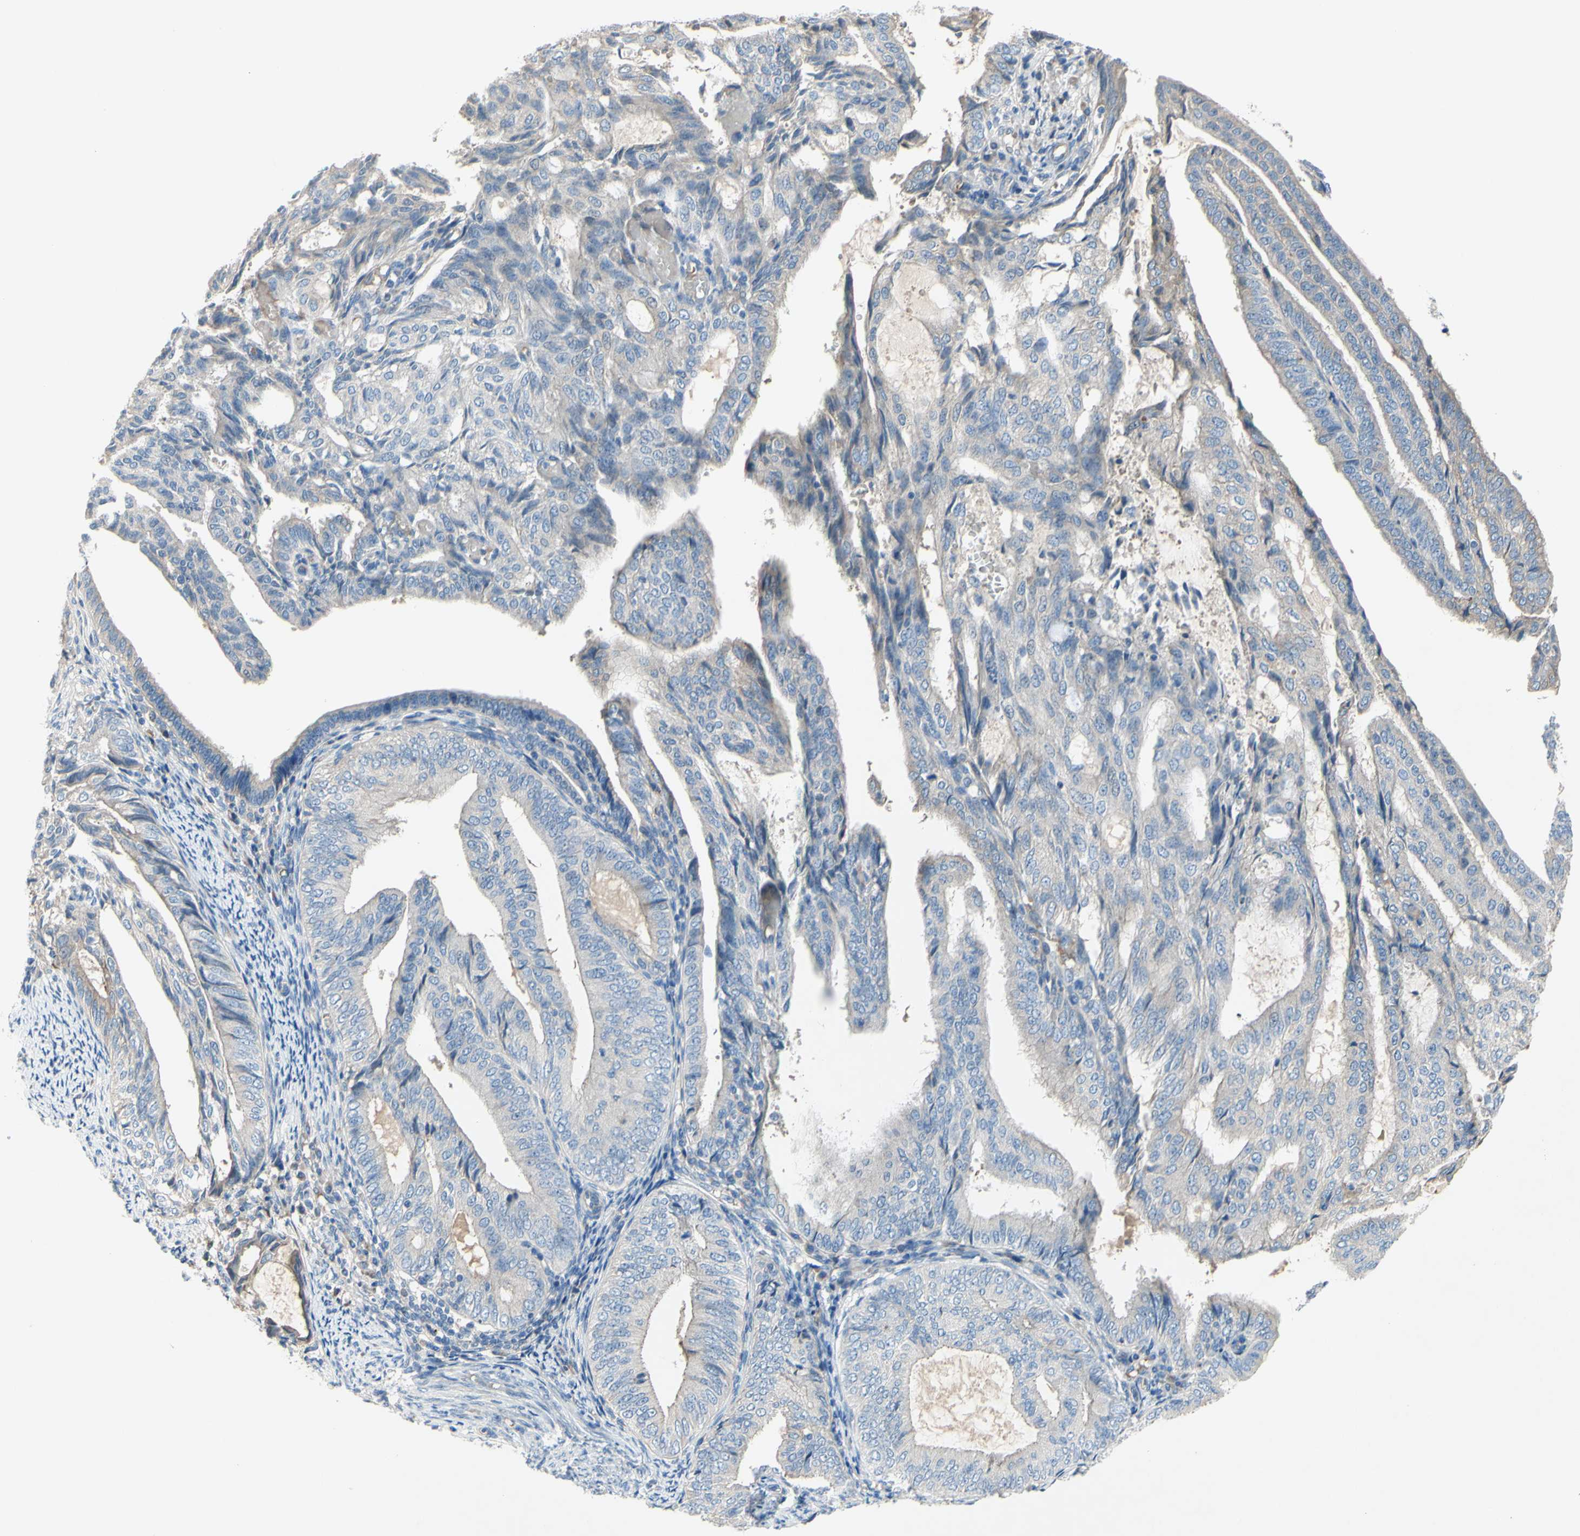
{"staining": {"intensity": "weak", "quantity": "<25%", "location": "cytoplasmic/membranous"}, "tissue": "endometrial cancer", "cell_type": "Tumor cells", "image_type": "cancer", "snomed": [{"axis": "morphology", "description": "Adenocarcinoma, NOS"}, {"axis": "topography", "description": "Endometrium"}], "caption": "IHC of human adenocarcinoma (endometrial) reveals no staining in tumor cells.", "gene": "TMEM59L", "patient": {"sex": "female", "age": 58}}